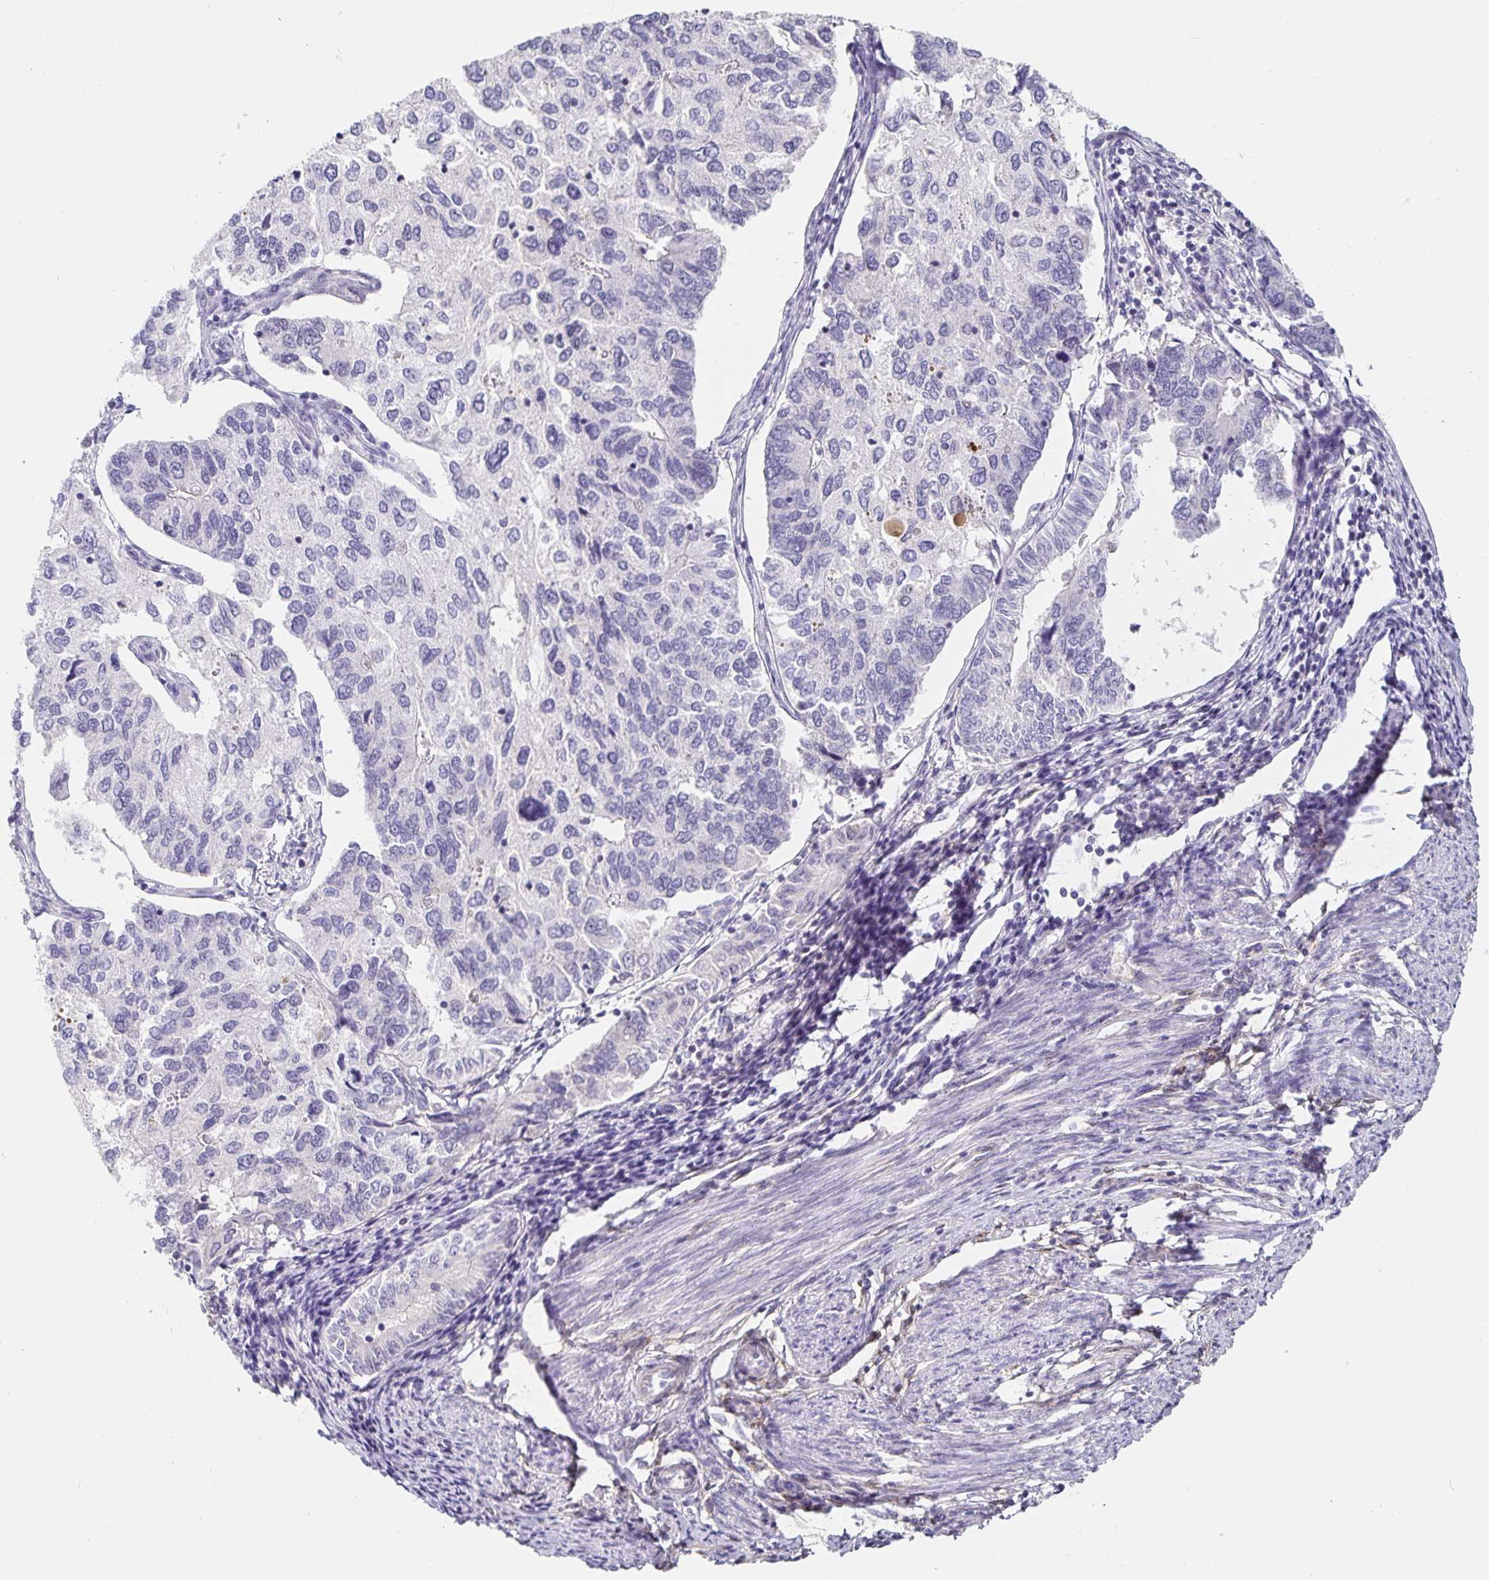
{"staining": {"intensity": "negative", "quantity": "none", "location": "none"}, "tissue": "endometrial cancer", "cell_type": "Tumor cells", "image_type": "cancer", "snomed": [{"axis": "morphology", "description": "Carcinoma, NOS"}, {"axis": "topography", "description": "Uterus"}], "caption": "Immunohistochemistry (IHC) micrograph of endometrial cancer (carcinoma) stained for a protein (brown), which displays no staining in tumor cells.", "gene": "PIWIL3", "patient": {"sex": "female", "age": 76}}